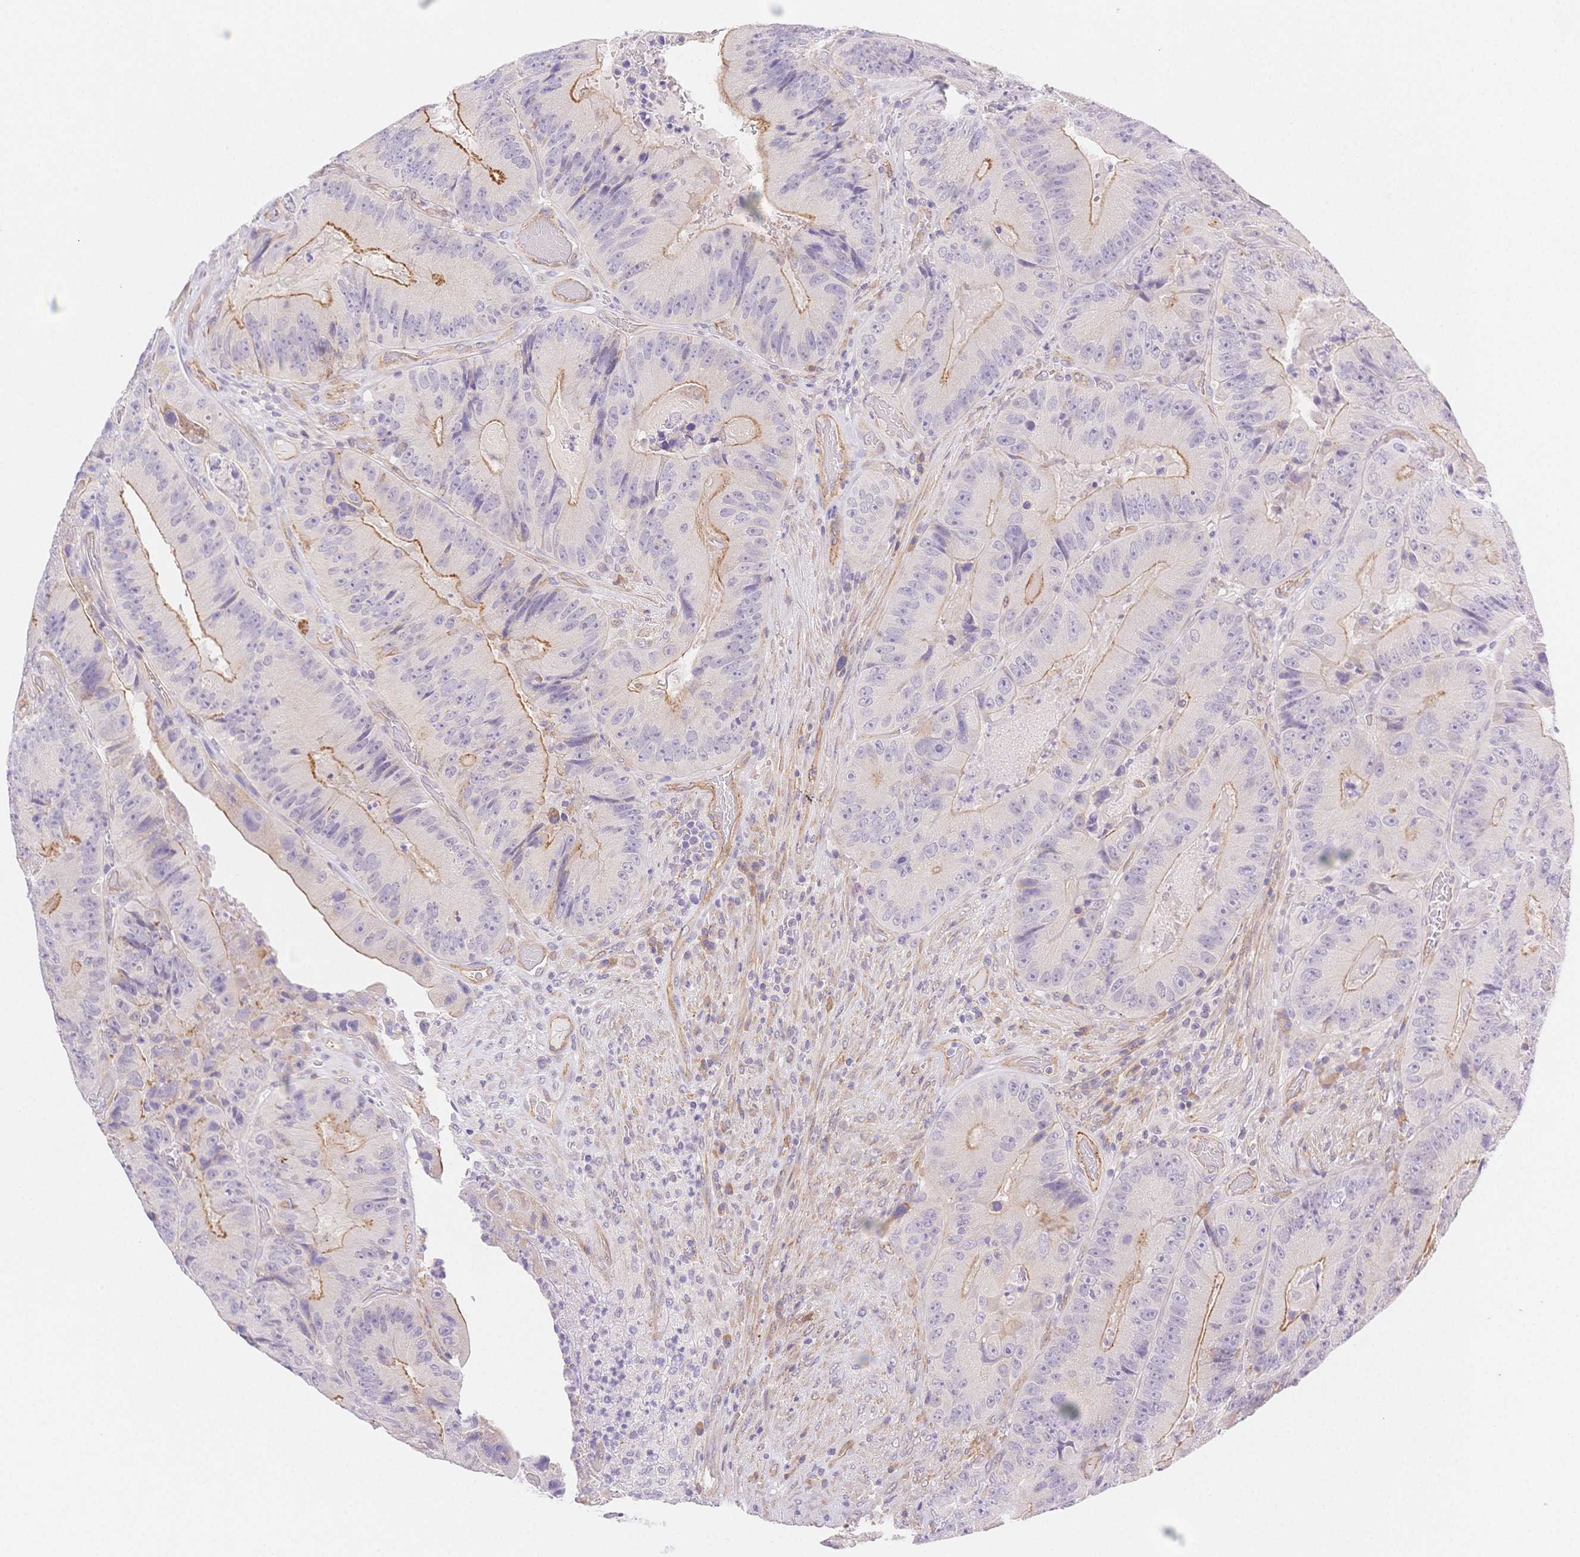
{"staining": {"intensity": "moderate", "quantity": "25%-75%", "location": "cytoplasmic/membranous"}, "tissue": "colorectal cancer", "cell_type": "Tumor cells", "image_type": "cancer", "snomed": [{"axis": "morphology", "description": "Adenocarcinoma, NOS"}, {"axis": "topography", "description": "Colon"}], "caption": "Immunohistochemical staining of human colorectal cancer displays medium levels of moderate cytoplasmic/membranous protein staining in about 25%-75% of tumor cells. The protein is stained brown, and the nuclei are stained in blue (DAB IHC with brightfield microscopy, high magnification).", "gene": "CSN1S1", "patient": {"sex": "female", "age": 86}}